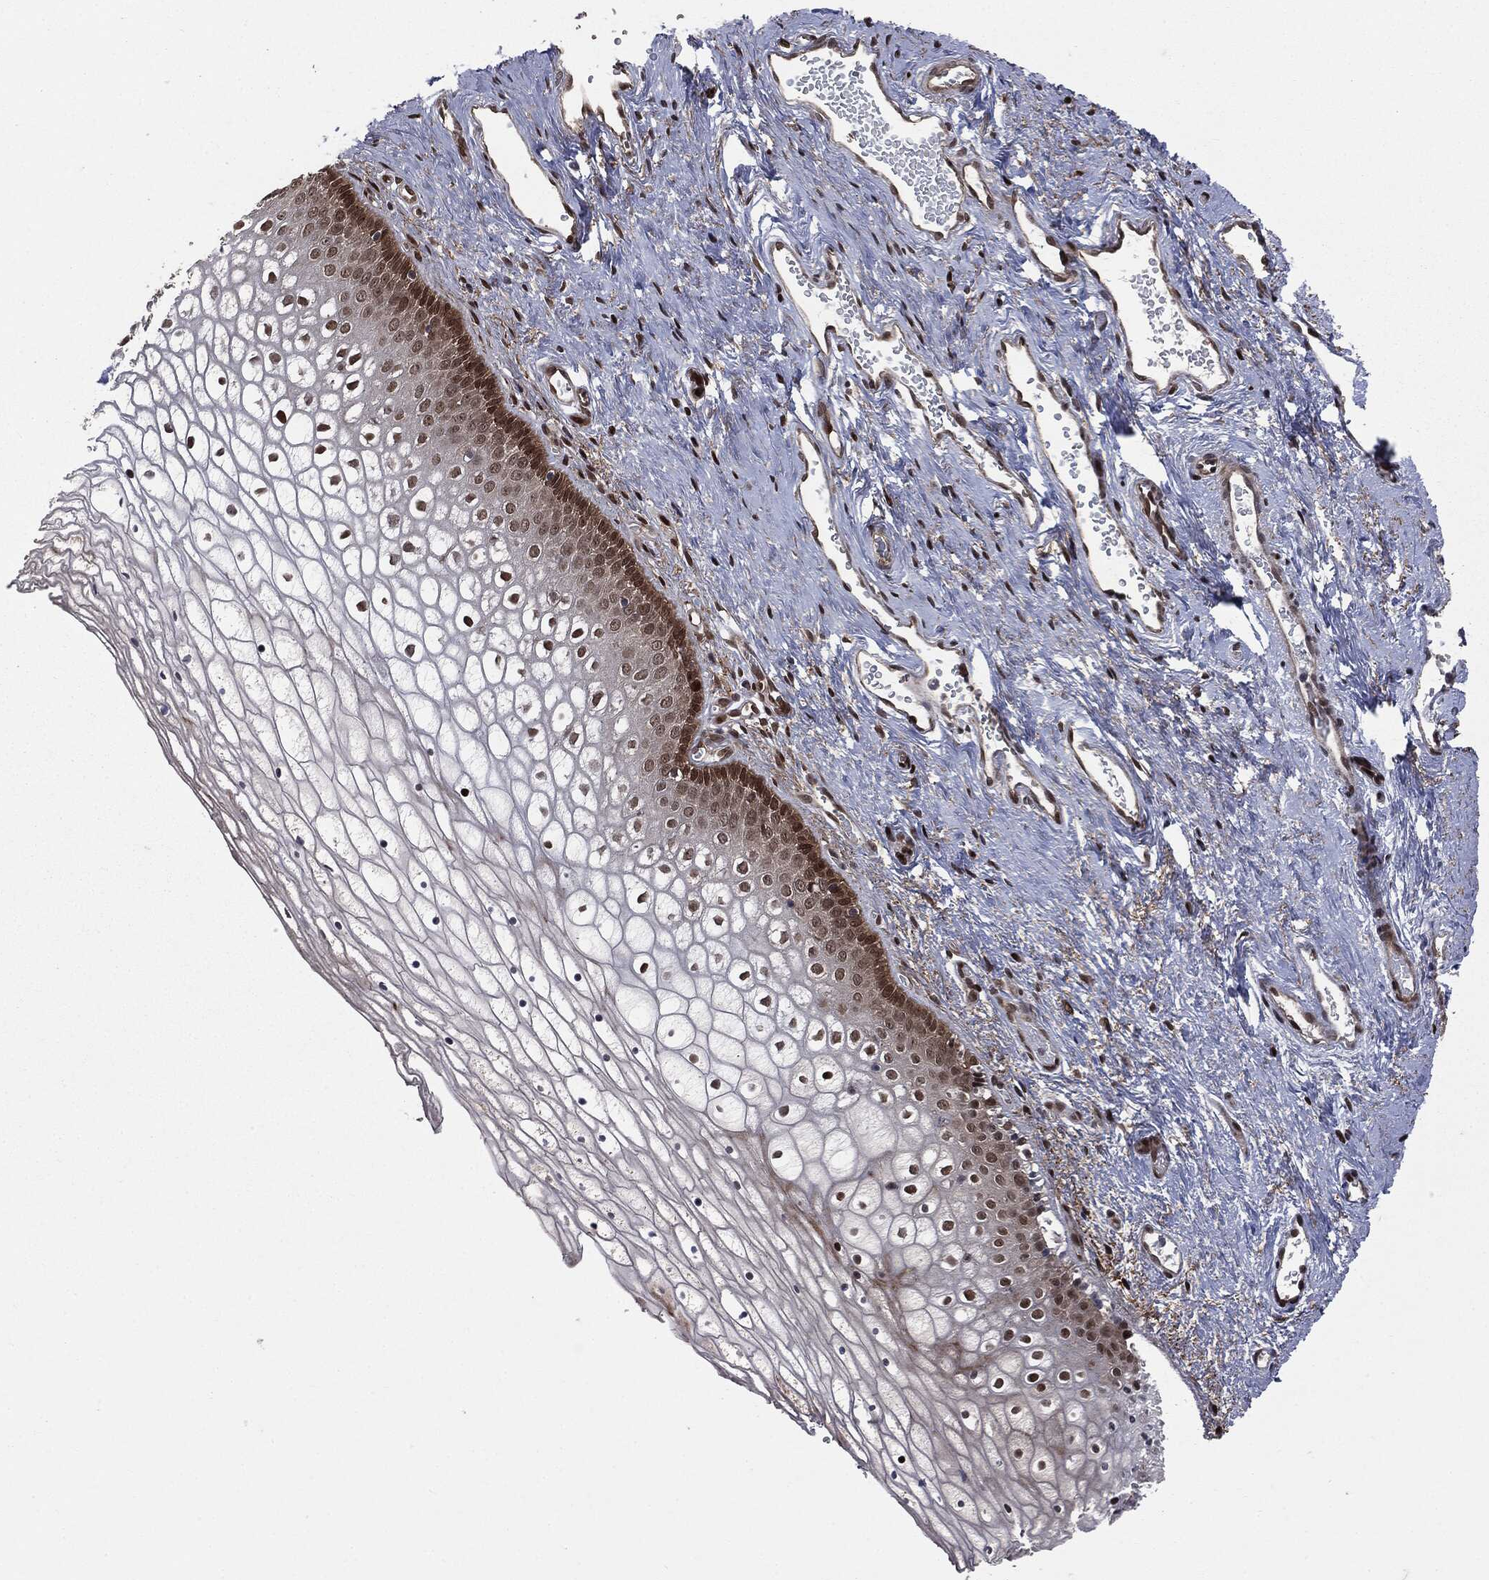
{"staining": {"intensity": "strong", "quantity": ">75%", "location": "cytoplasmic/membranous,nuclear"}, "tissue": "vagina", "cell_type": "Squamous epithelial cells", "image_type": "normal", "snomed": [{"axis": "morphology", "description": "Normal tissue, NOS"}, {"axis": "topography", "description": "Vagina"}], "caption": "Protein positivity by immunohistochemistry demonstrates strong cytoplasmic/membranous,nuclear staining in about >75% of squamous epithelial cells in normal vagina.", "gene": "SMAD4", "patient": {"sex": "female", "age": 32}}